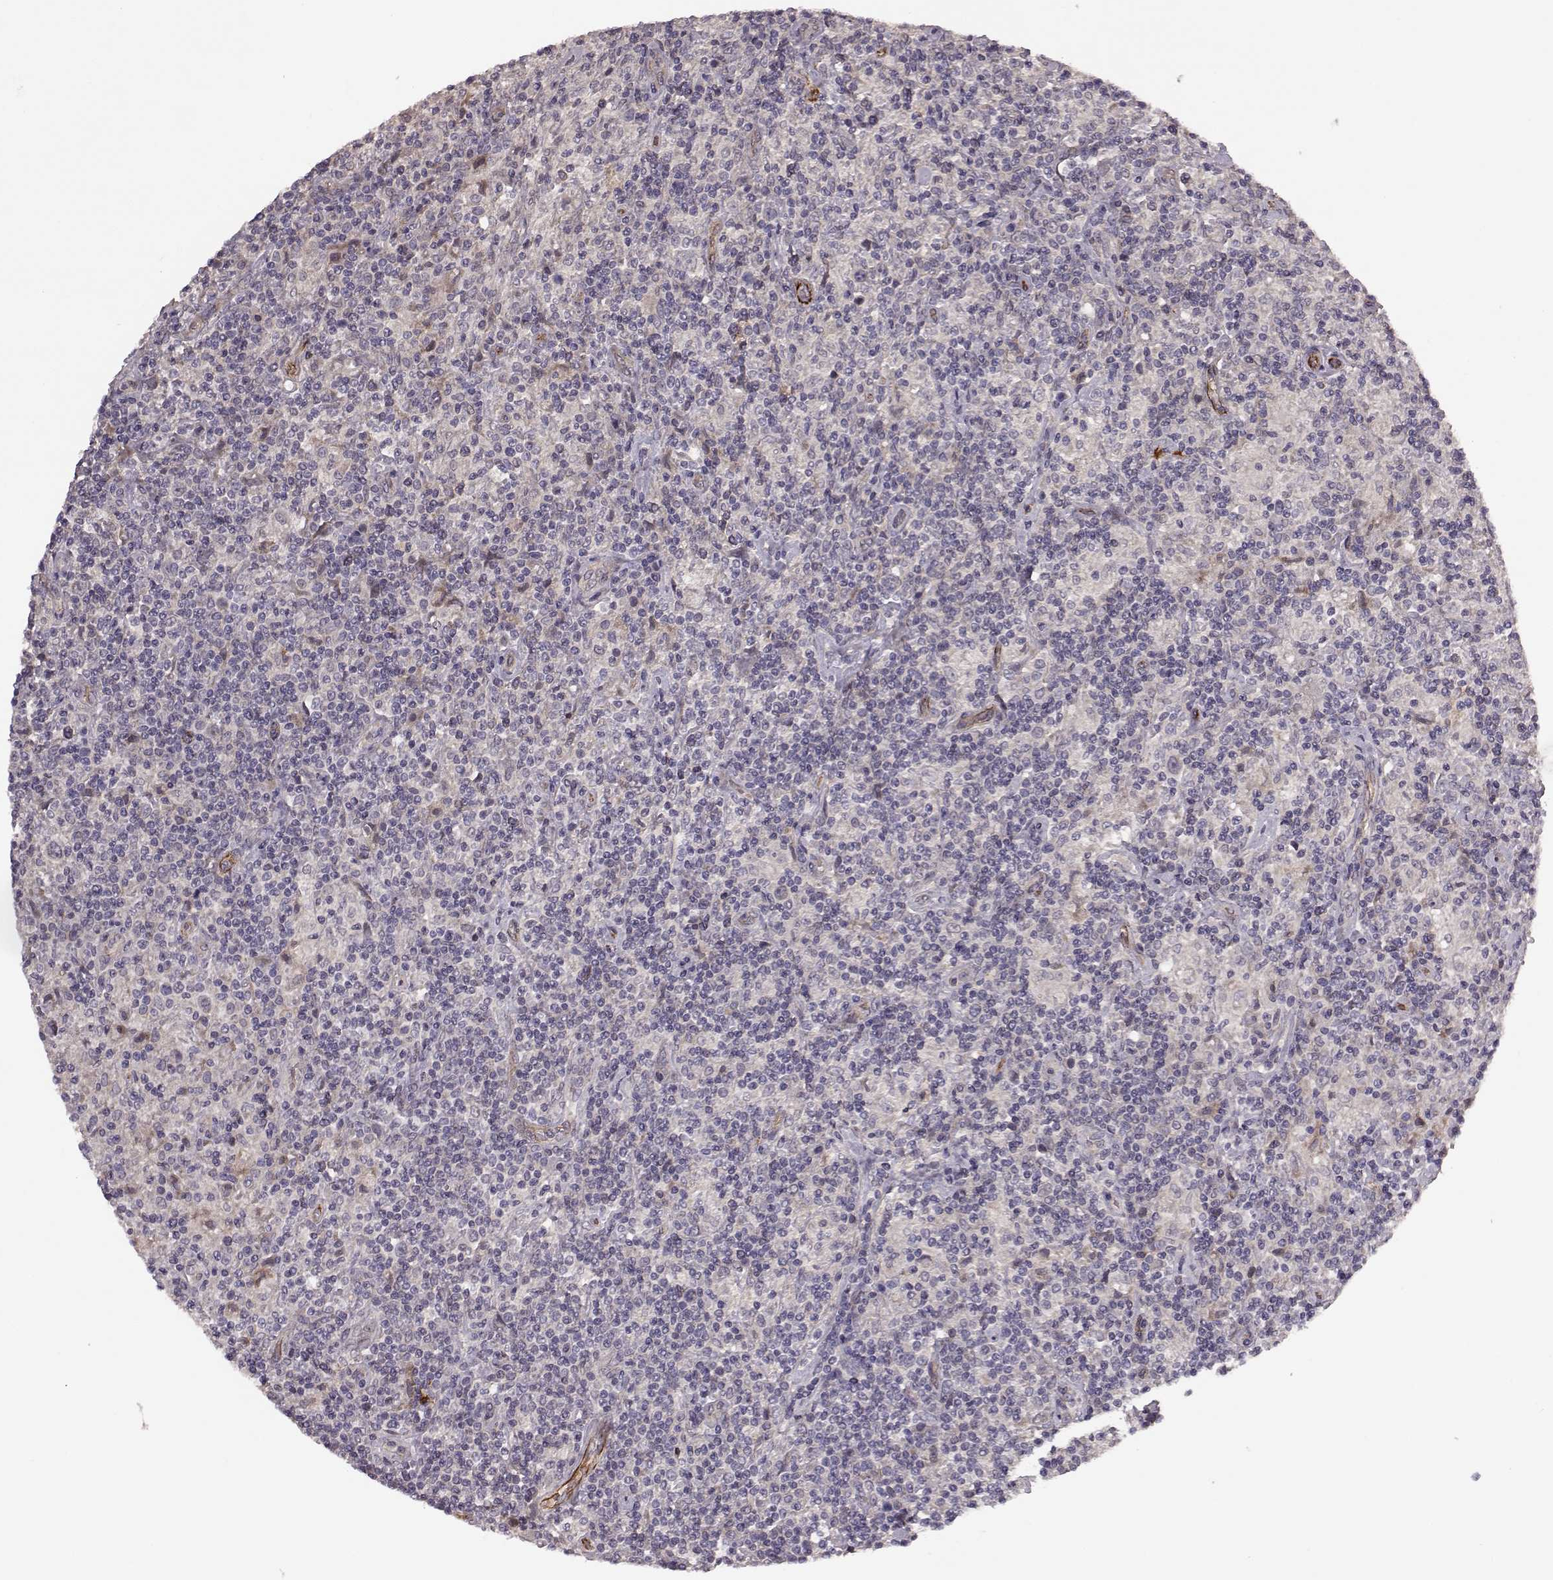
{"staining": {"intensity": "negative", "quantity": "none", "location": "none"}, "tissue": "lymphoma", "cell_type": "Tumor cells", "image_type": "cancer", "snomed": [{"axis": "morphology", "description": "Hodgkin's disease, NOS"}, {"axis": "topography", "description": "Lymph node"}], "caption": "Immunohistochemistry photomicrograph of lymphoma stained for a protein (brown), which exhibits no staining in tumor cells.", "gene": "SYNPO", "patient": {"sex": "male", "age": 70}}